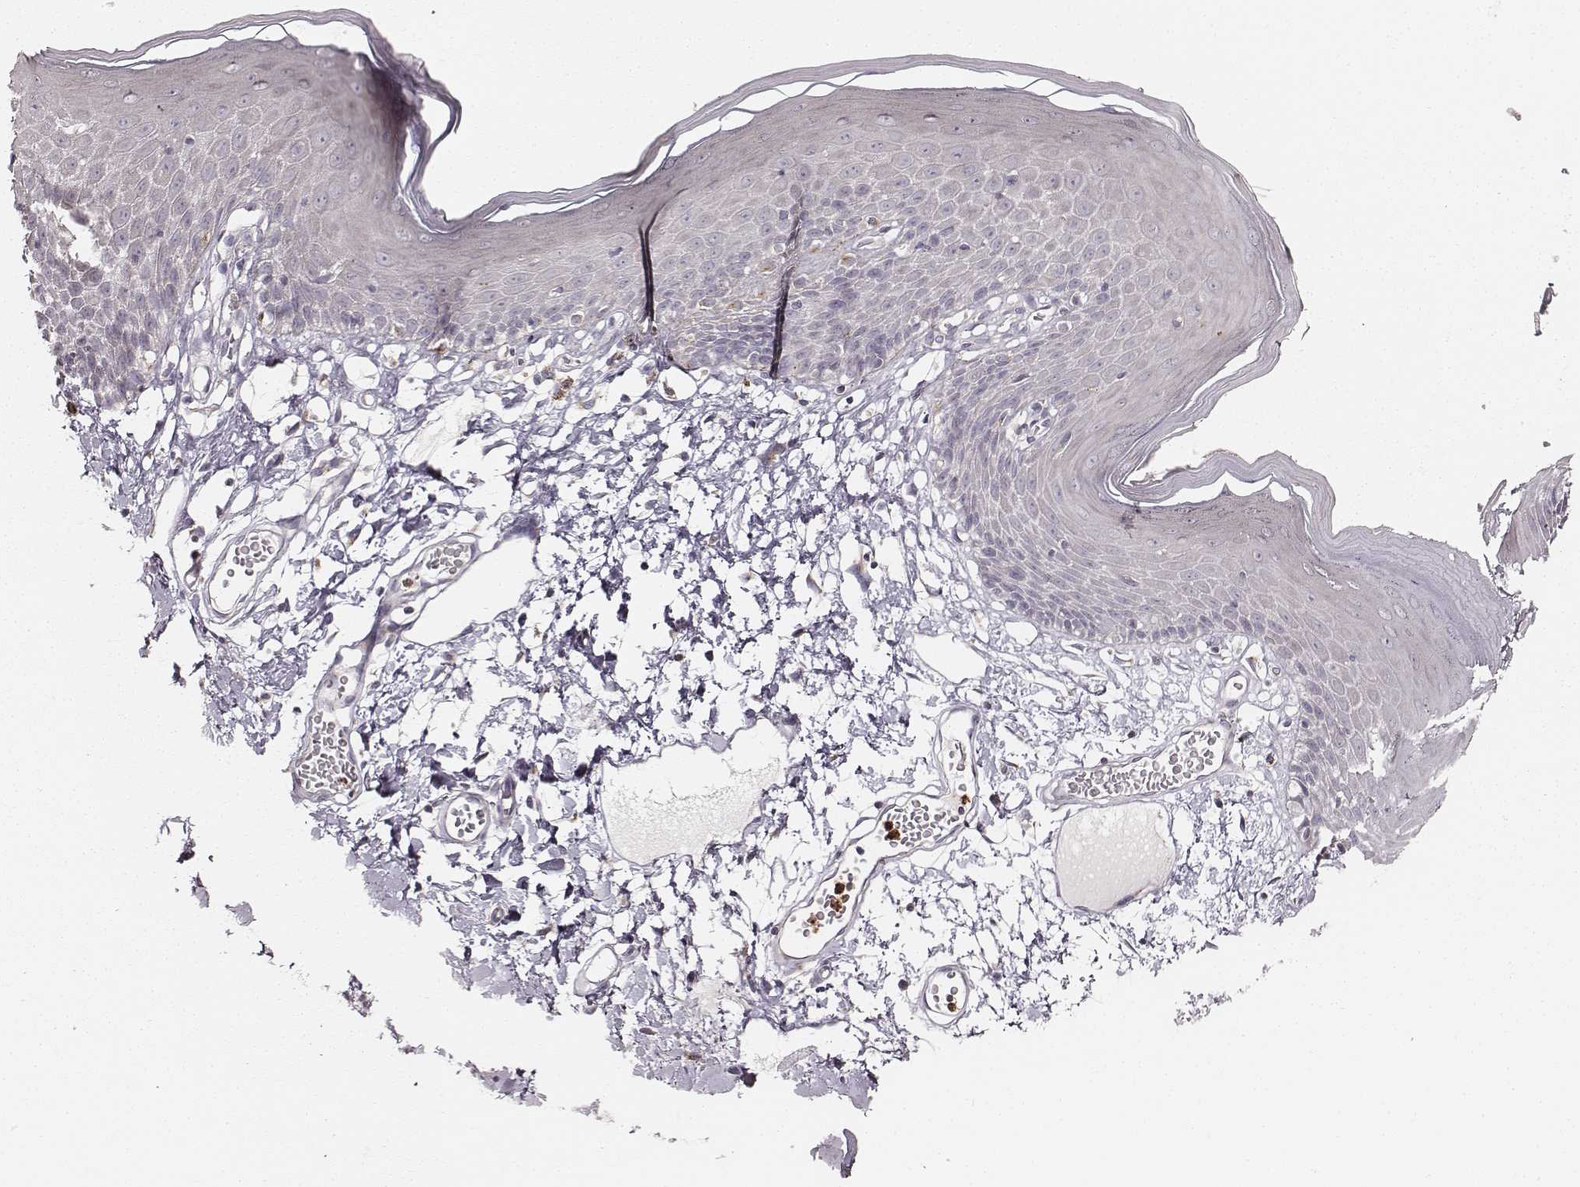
{"staining": {"intensity": "negative", "quantity": "none", "location": "none"}, "tissue": "skin", "cell_type": "Epidermal cells", "image_type": "normal", "snomed": [{"axis": "morphology", "description": "Normal tissue, NOS"}, {"axis": "topography", "description": "Vulva"}], "caption": "Immunohistochemistry histopathology image of benign human skin stained for a protein (brown), which shows no staining in epidermal cells.", "gene": "ABCA7", "patient": {"sex": "female", "age": 68}}